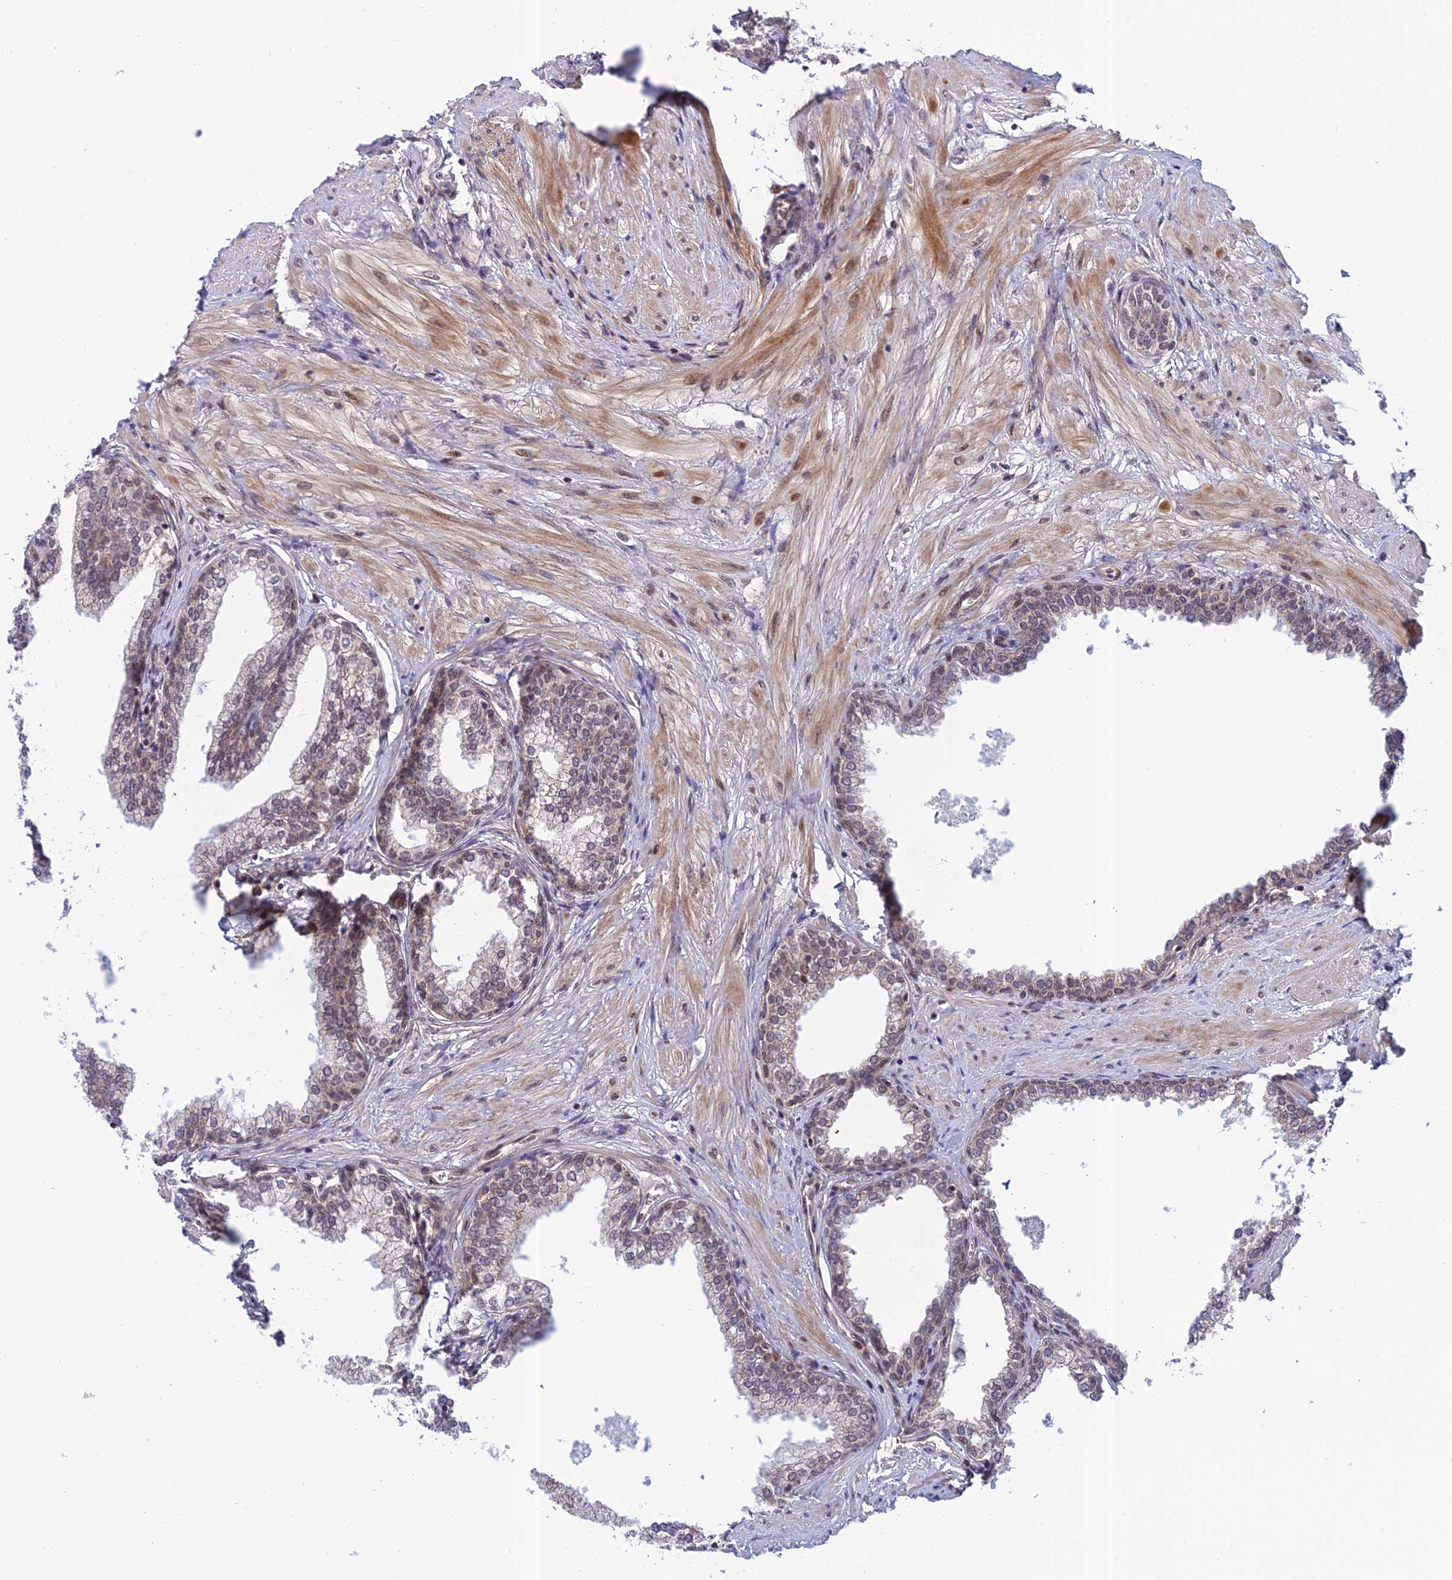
{"staining": {"intensity": "moderate", "quantity": "25%-75%", "location": "nuclear"}, "tissue": "prostate", "cell_type": "Glandular cells", "image_type": "normal", "snomed": [{"axis": "morphology", "description": "Normal tissue, NOS"}, {"axis": "morphology", "description": "Urothelial carcinoma, Low grade"}, {"axis": "topography", "description": "Urinary bladder"}, {"axis": "topography", "description": "Prostate"}], "caption": "Glandular cells exhibit moderate nuclear staining in about 25%-75% of cells in unremarkable prostate. The staining was performed using DAB to visualize the protein expression in brown, while the nuclei were stained in blue with hematoxylin (Magnification: 20x).", "gene": "REXO1", "patient": {"sex": "male", "age": 60}}